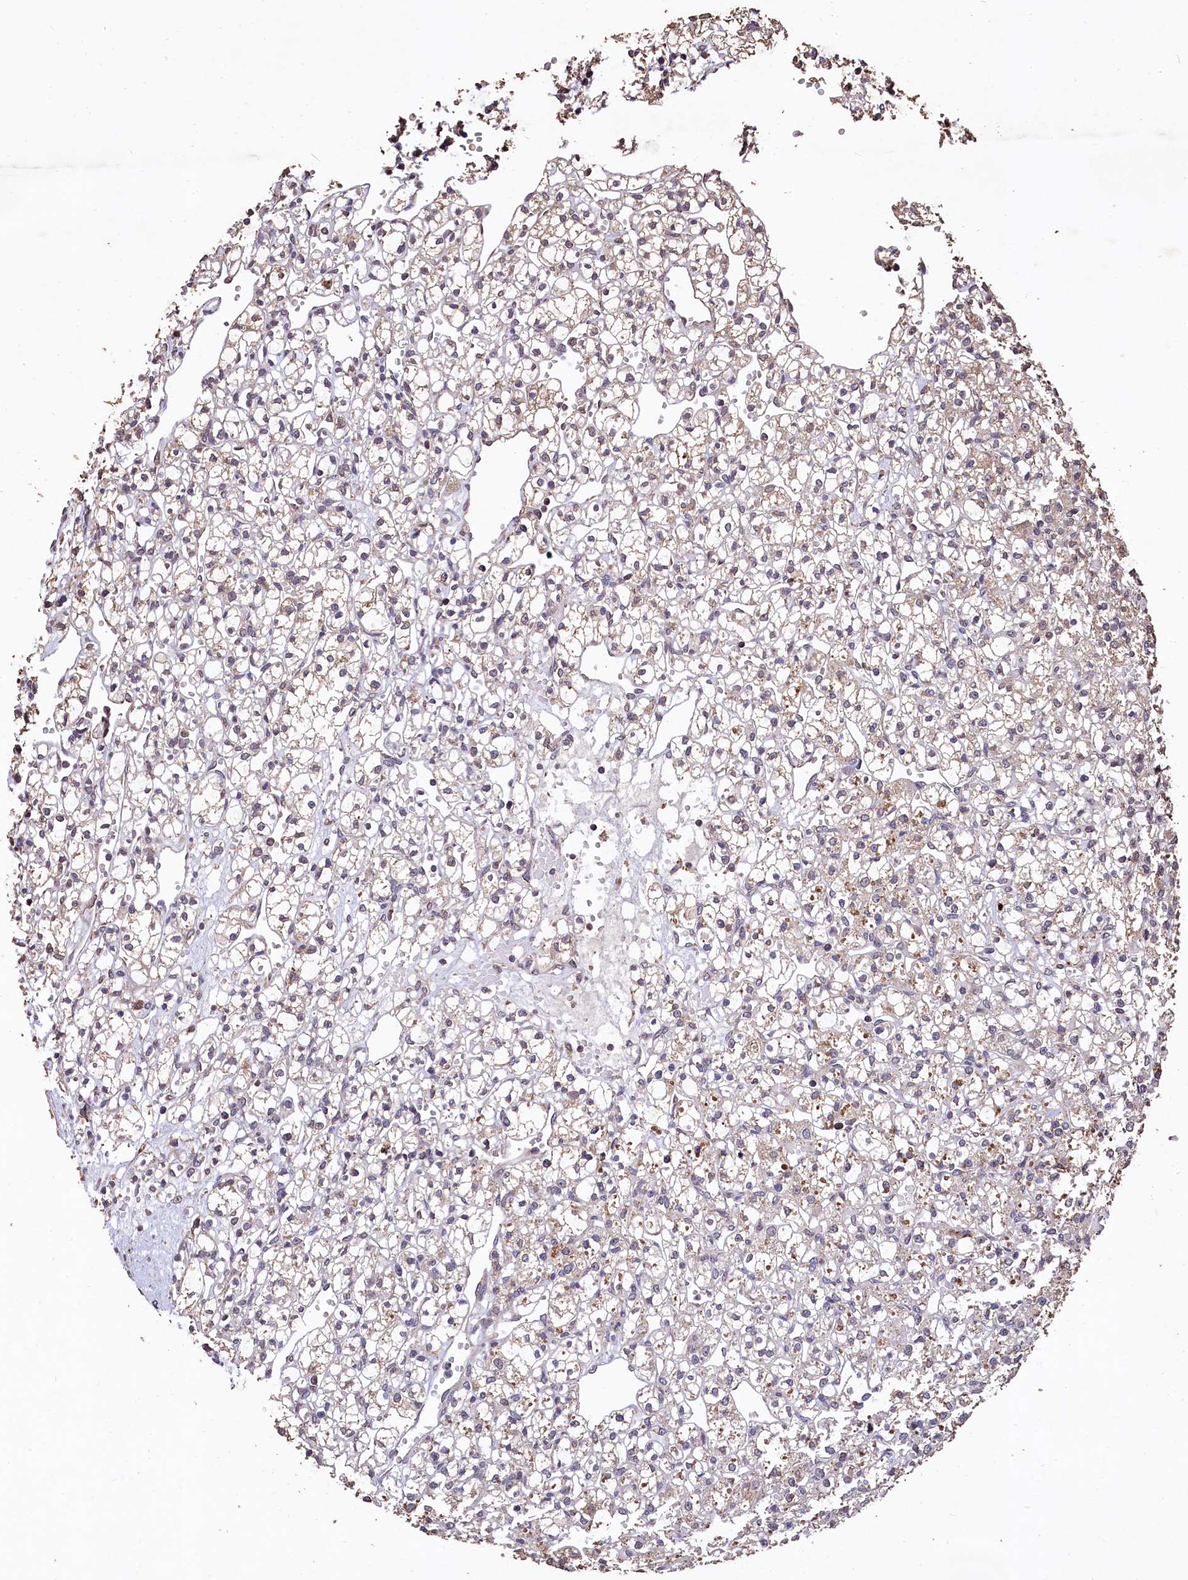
{"staining": {"intensity": "weak", "quantity": "25%-75%", "location": "cytoplasmic/membranous"}, "tissue": "renal cancer", "cell_type": "Tumor cells", "image_type": "cancer", "snomed": [{"axis": "morphology", "description": "Adenocarcinoma, NOS"}, {"axis": "topography", "description": "Kidney"}], "caption": "Protein expression analysis of renal cancer demonstrates weak cytoplasmic/membranous positivity in approximately 25%-75% of tumor cells.", "gene": "LSM4", "patient": {"sex": "female", "age": 59}}